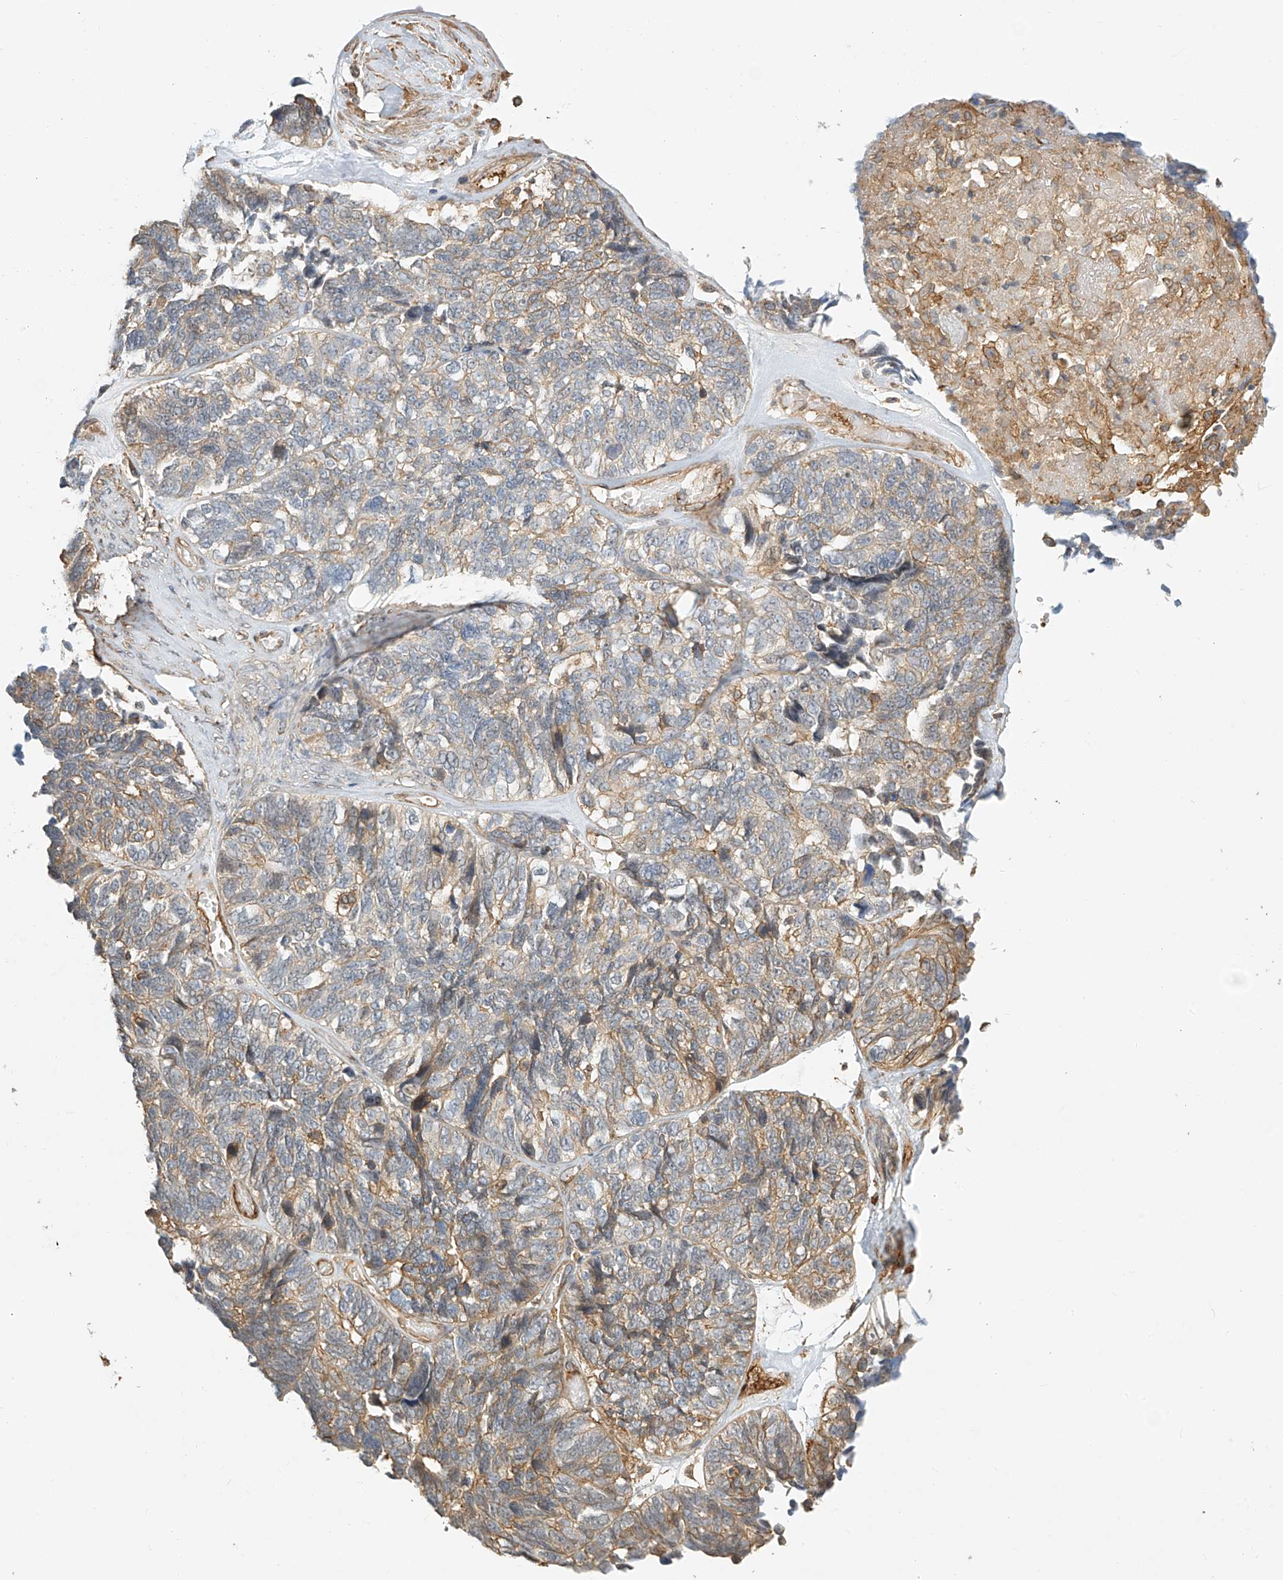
{"staining": {"intensity": "moderate", "quantity": "<25%", "location": "cytoplasmic/membranous"}, "tissue": "ovarian cancer", "cell_type": "Tumor cells", "image_type": "cancer", "snomed": [{"axis": "morphology", "description": "Cystadenocarcinoma, serous, NOS"}, {"axis": "topography", "description": "Ovary"}], "caption": "Protein staining shows moderate cytoplasmic/membranous staining in approximately <25% of tumor cells in ovarian cancer (serous cystadenocarcinoma).", "gene": "CSMD3", "patient": {"sex": "female", "age": 79}}